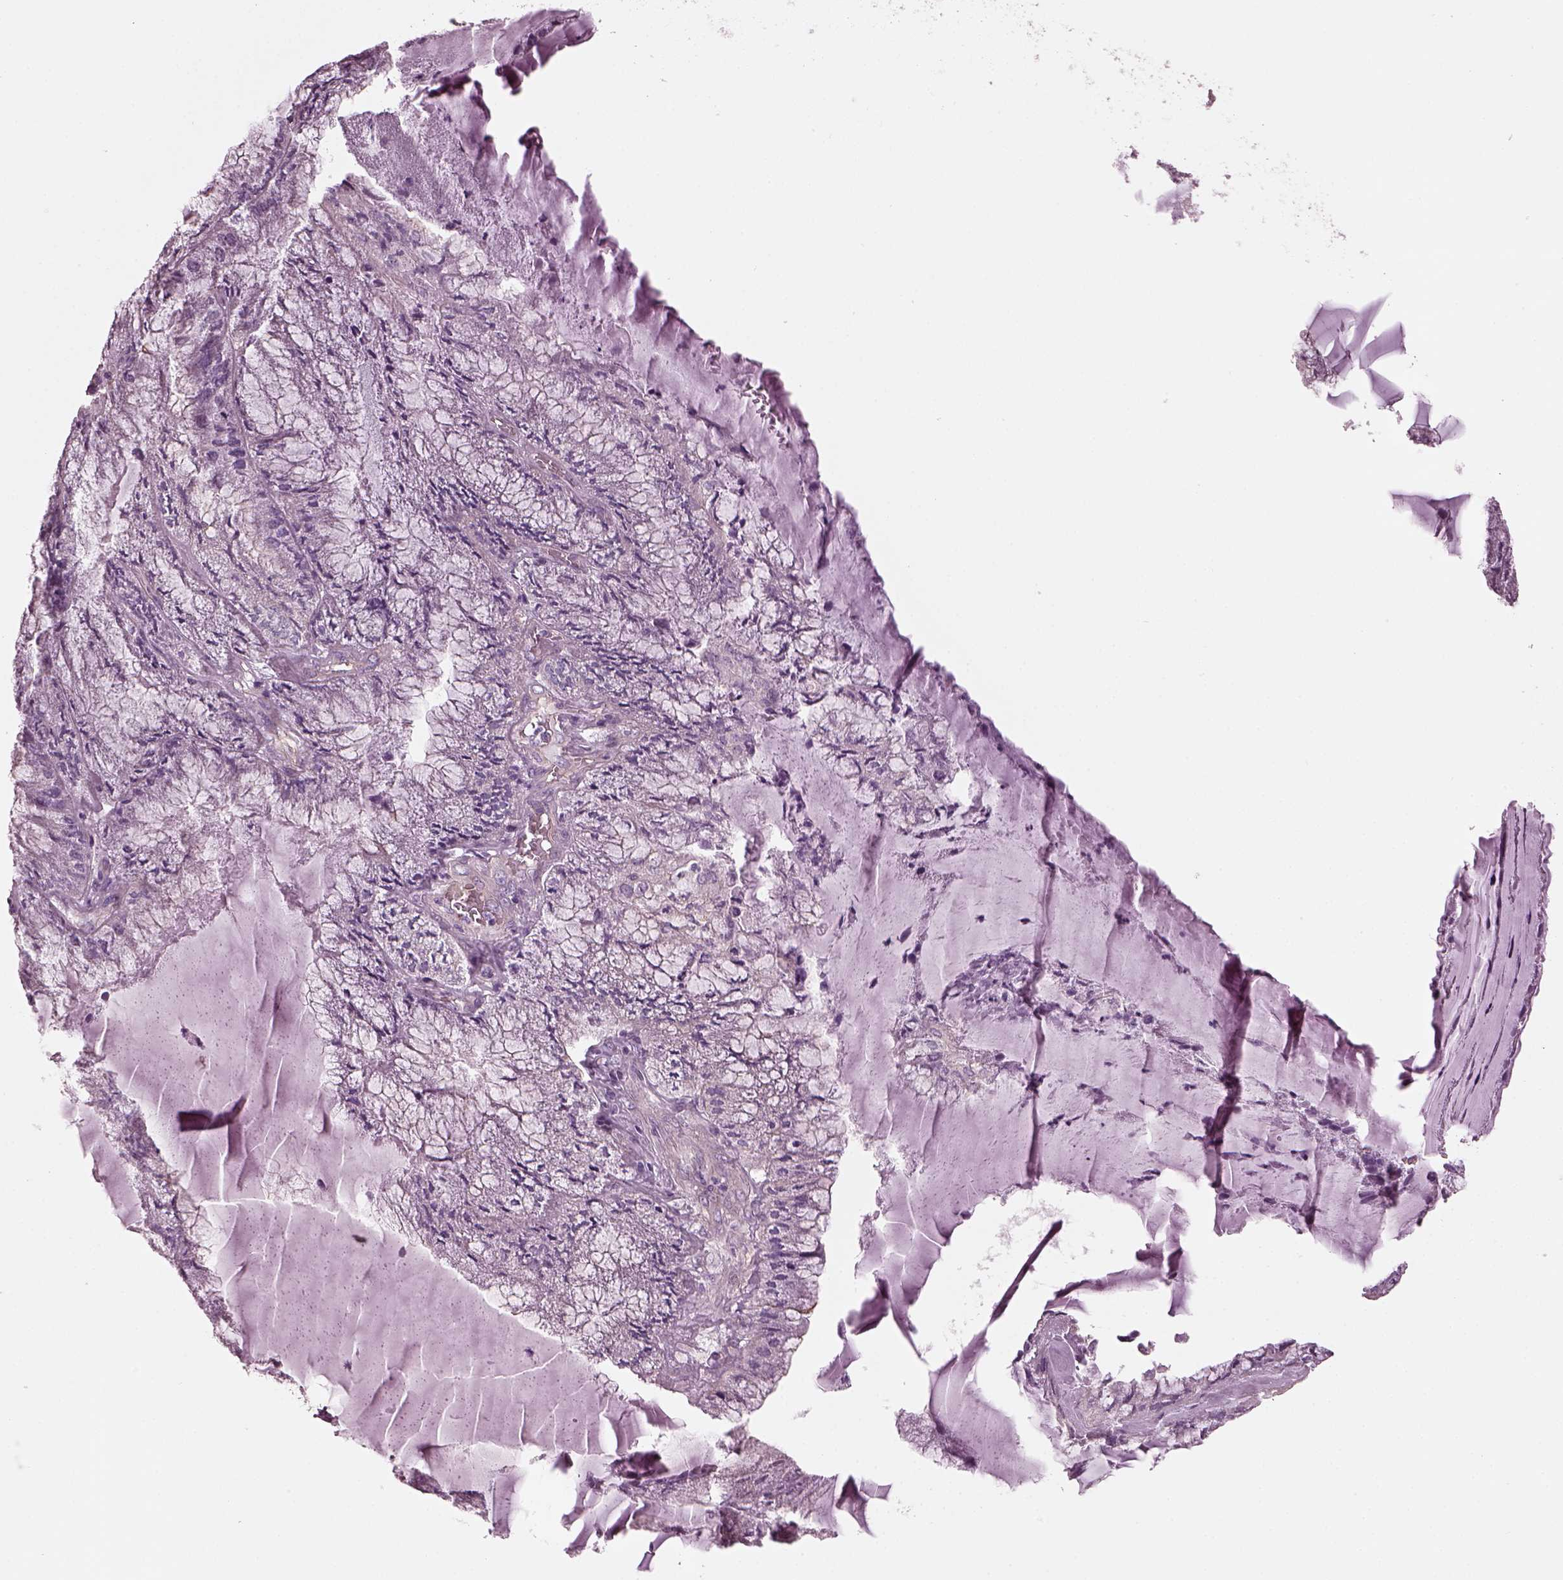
{"staining": {"intensity": "negative", "quantity": "none", "location": "none"}, "tissue": "endometrial cancer", "cell_type": "Tumor cells", "image_type": "cancer", "snomed": [{"axis": "morphology", "description": "Carcinoma, NOS"}, {"axis": "topography", "description": "Endometrium"}], "caption": "Immunohistochemistry image of endometrial cancer stained for a protein (brown), which displays no positivity in tumor cells. (DAB (3,3'-diaminobenzidine) immunohistochemistry visualized using brightfield microscopy, high magnification).", "gene": "ODAD1", "patient": {"sex": "female", "age": 62}}